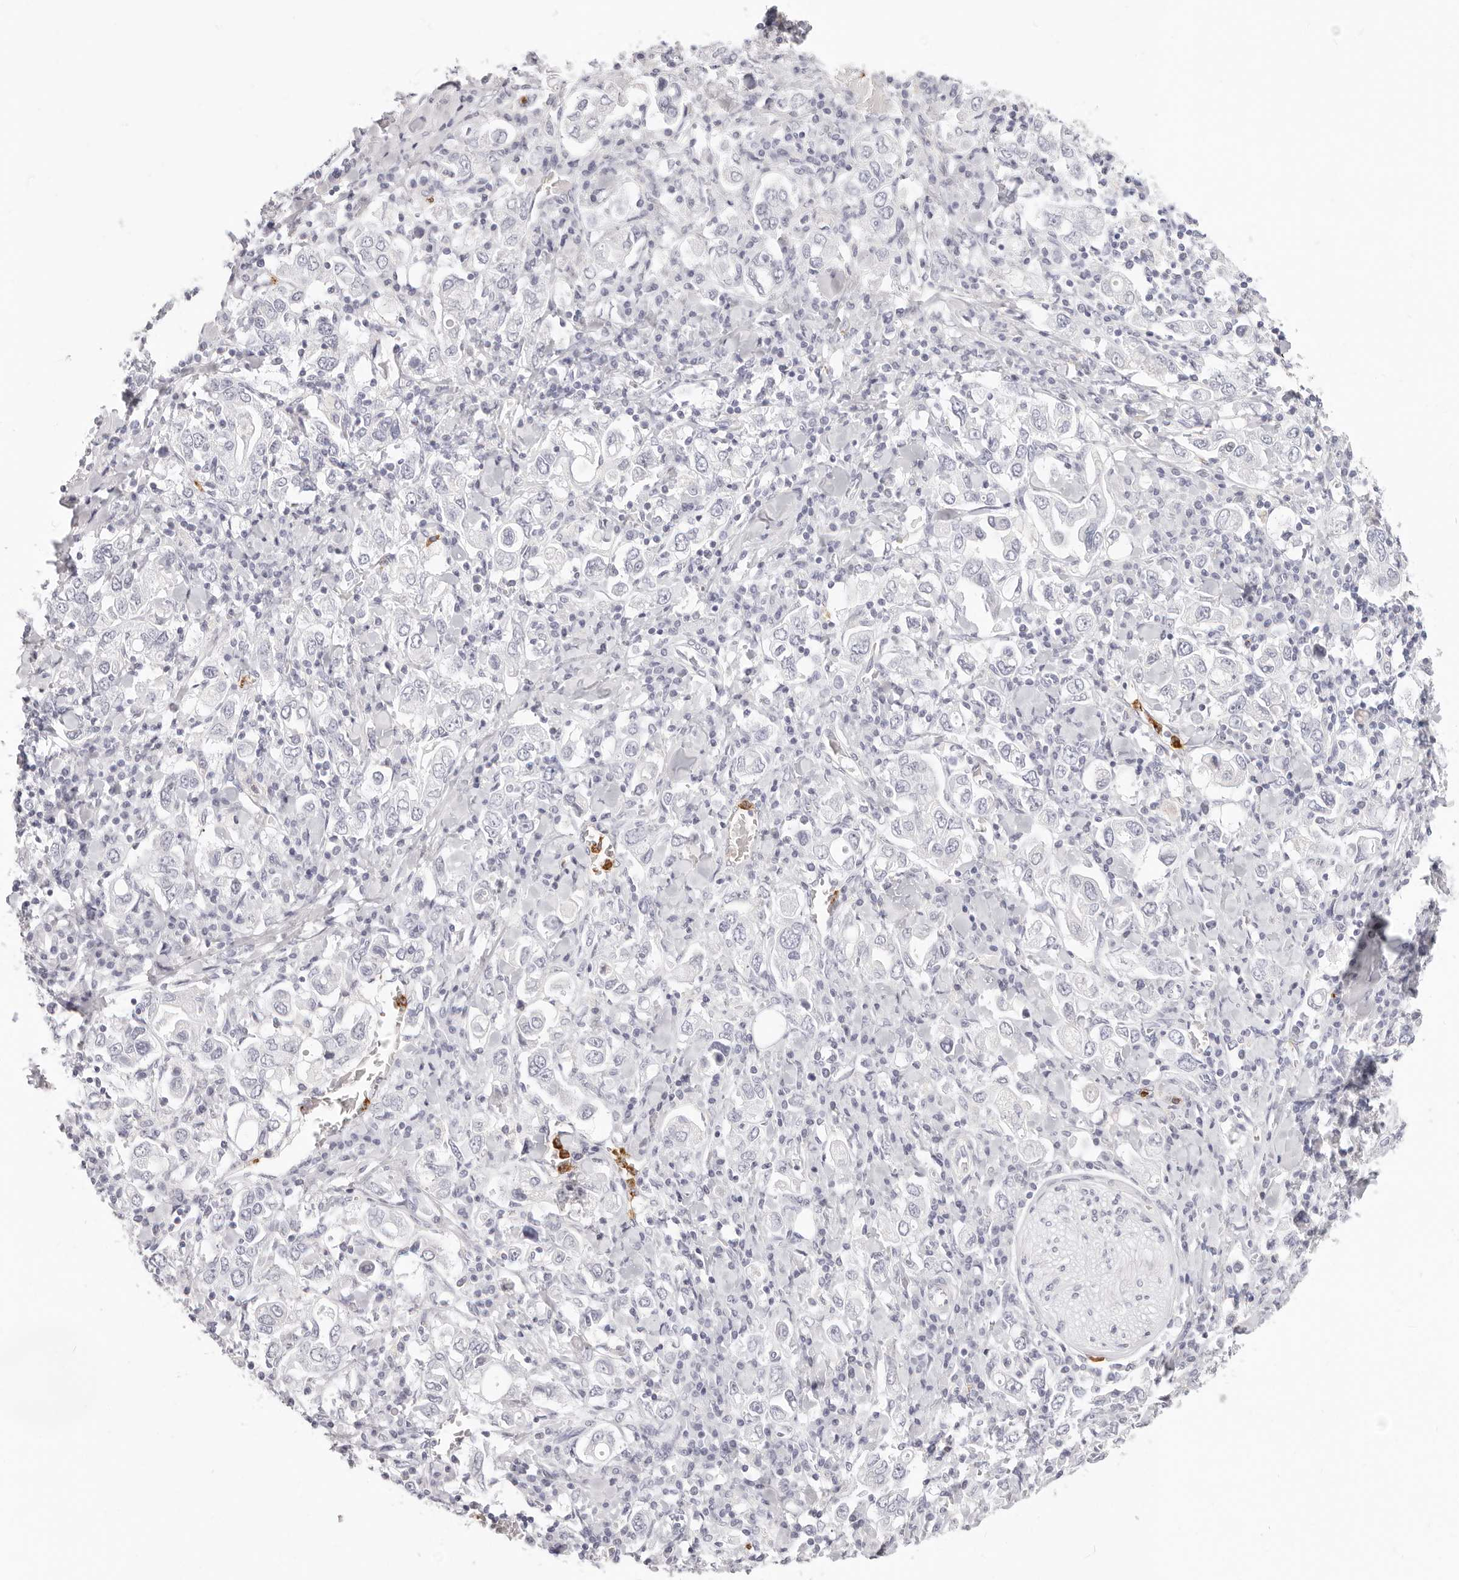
{"staining": {"intensity": "negative", "quantity": "none", "location": "none"}, "tissue": "stomach cancer", "cell_type": "Tumor cells", "image_type": "cancer", "snomed": [{"axis": "morphology", "description": "Adenocarcinoma, NOS"}, {"axis": "topography", "description": "Stomach, upper"}], "caption": "Tumor cells are negative for protein expression in human stomach cancer.", "gene": "CAMP", "patient": {"sex": "male", "age": 62}}